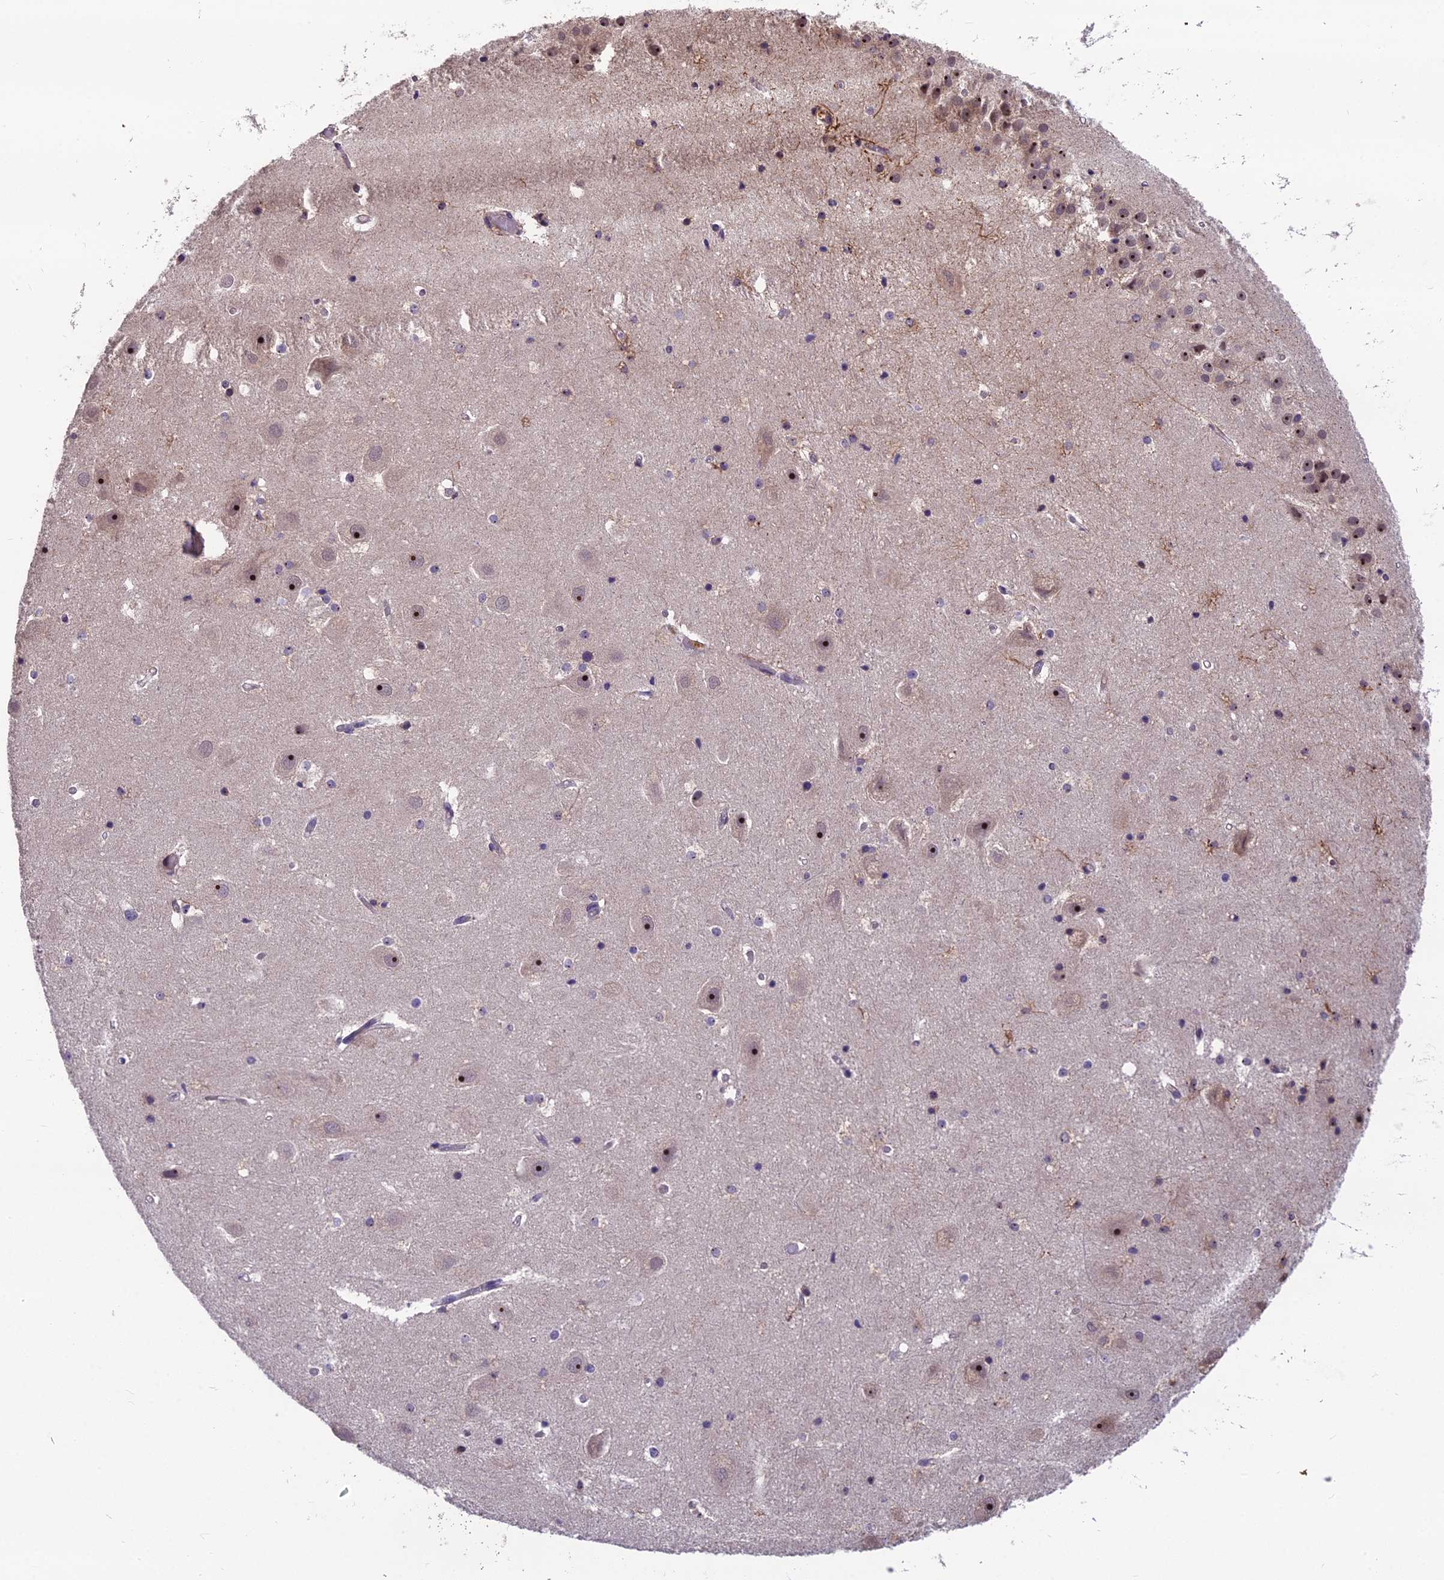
{"staining": {"intensity": "negative", "quantity": "none", "location": "none"}, "tissue": "hippocampus", "cell_type": "Glial cells", "image_type": "normal", "snomed": [{"axis": "morphology", "description": "Normal tissue, NOS"}, {"axis": "topography", "description": "Hippocampus"}], "caption": "A high-resolution image shows immunohistochemistry staining of unremarkable hippocampus, which reveals no significant staining in glial cells. (DAB IHC visualized using brightfield microscopy, high magnification).", "gene": "ZNF333", "patient": {"sex": "female", "age": 52}}